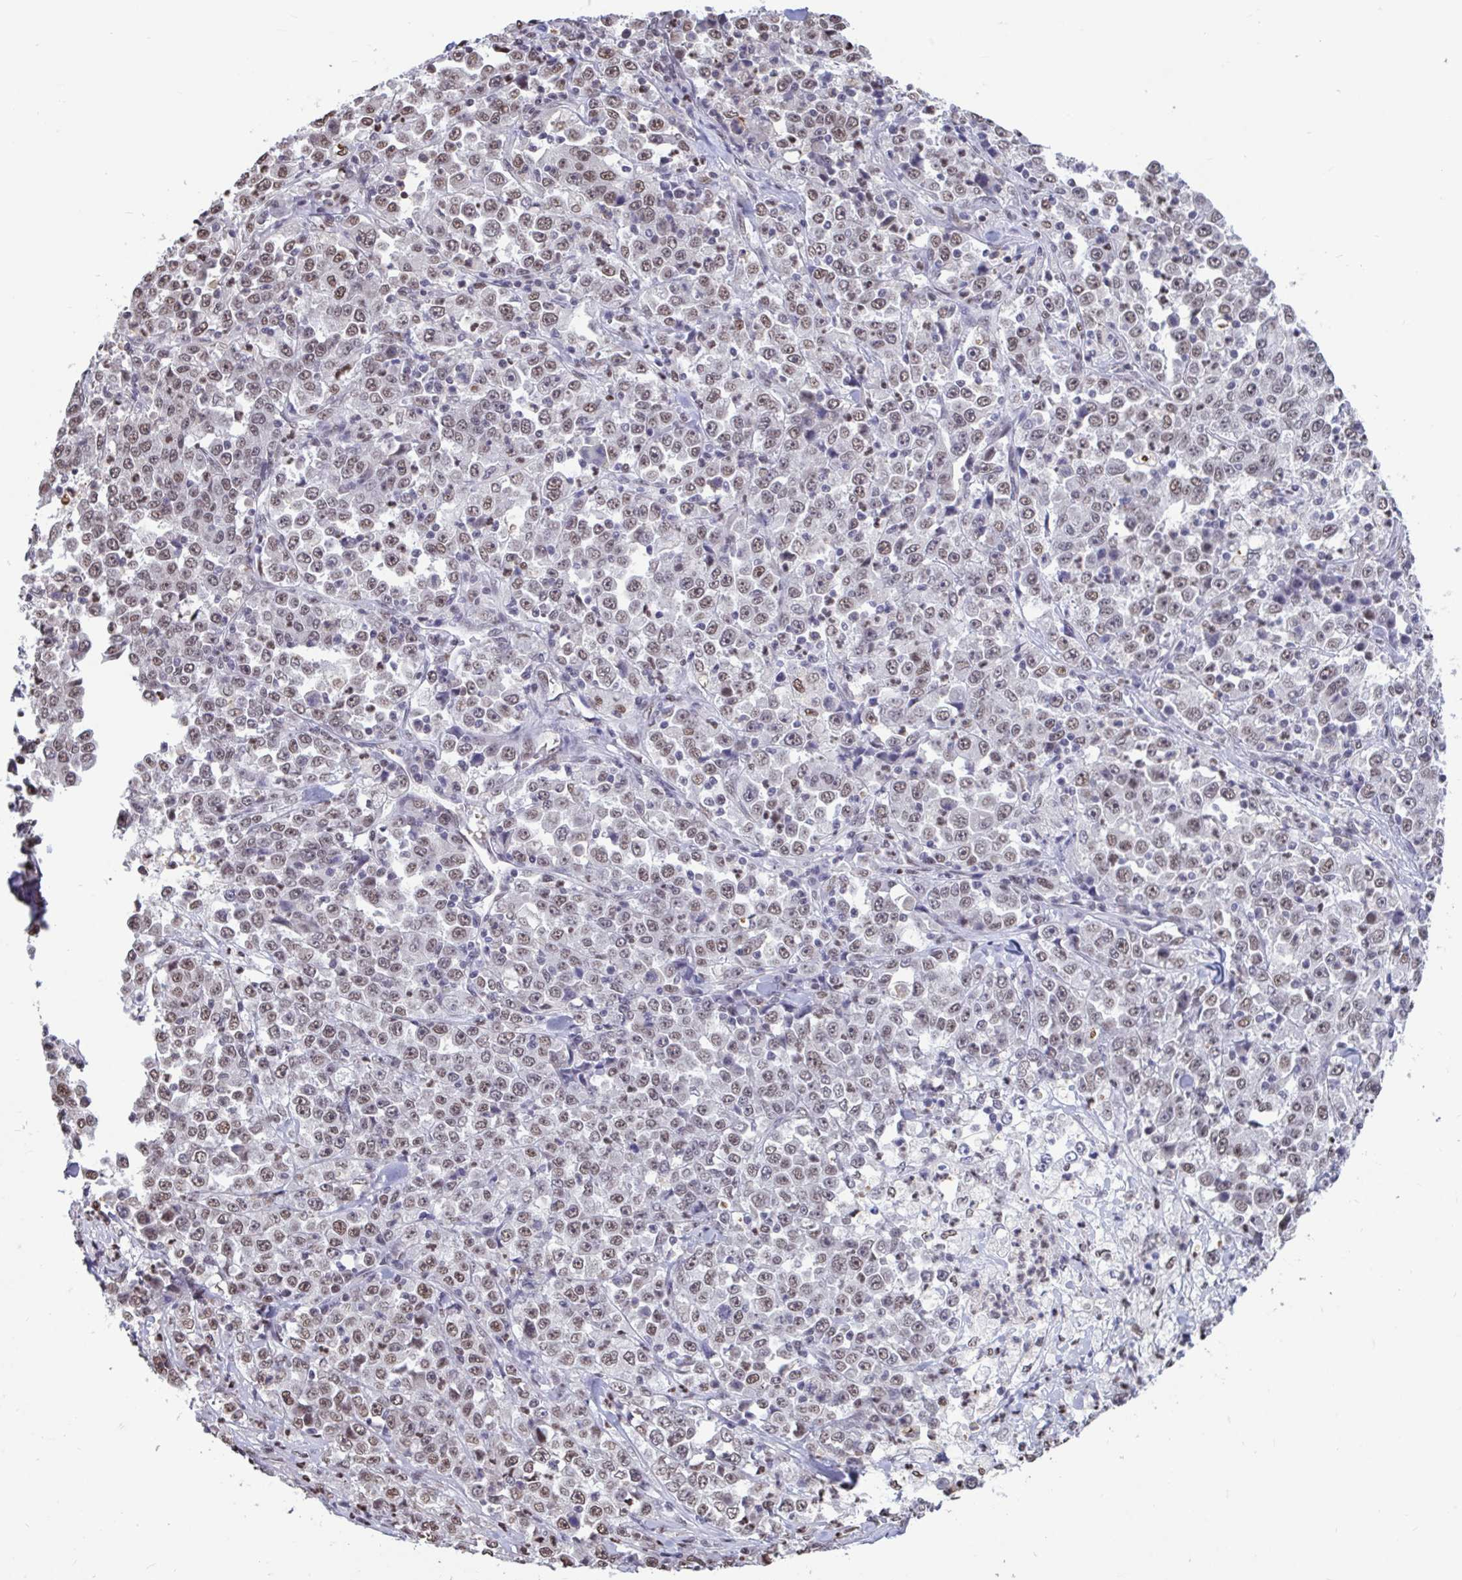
{"staining": {"intensity": "moderate", "quantity": ">75%", "location": "nuclear"}, "tissue": "stomach cancer", "cell_type": "Tumor cells", "image_type": "cancer", "snomed": [{"axis": "morphology", "description": "Normal tissue, NOS"}, {"axis": "morphology", "description": "Adenocarcinoma, NOS"}, {"axis": "topography", "description": "Stomach, upper"}, {"axis": "topography", "description": "Stomach"}], "caption": "DAB (3,3'-diaminobenzidine) immunohistochemical staining of stomach adenocarcinoma exhibits moderate nuclear protein expression in about >75% of tumor cells. (DAB (3,3'-diaminobenzidine) = brown stain, brightfield microscopy at high magnification).", "gene": "HNRNPDL", "patient": {"sex": "male", "age": 59}}